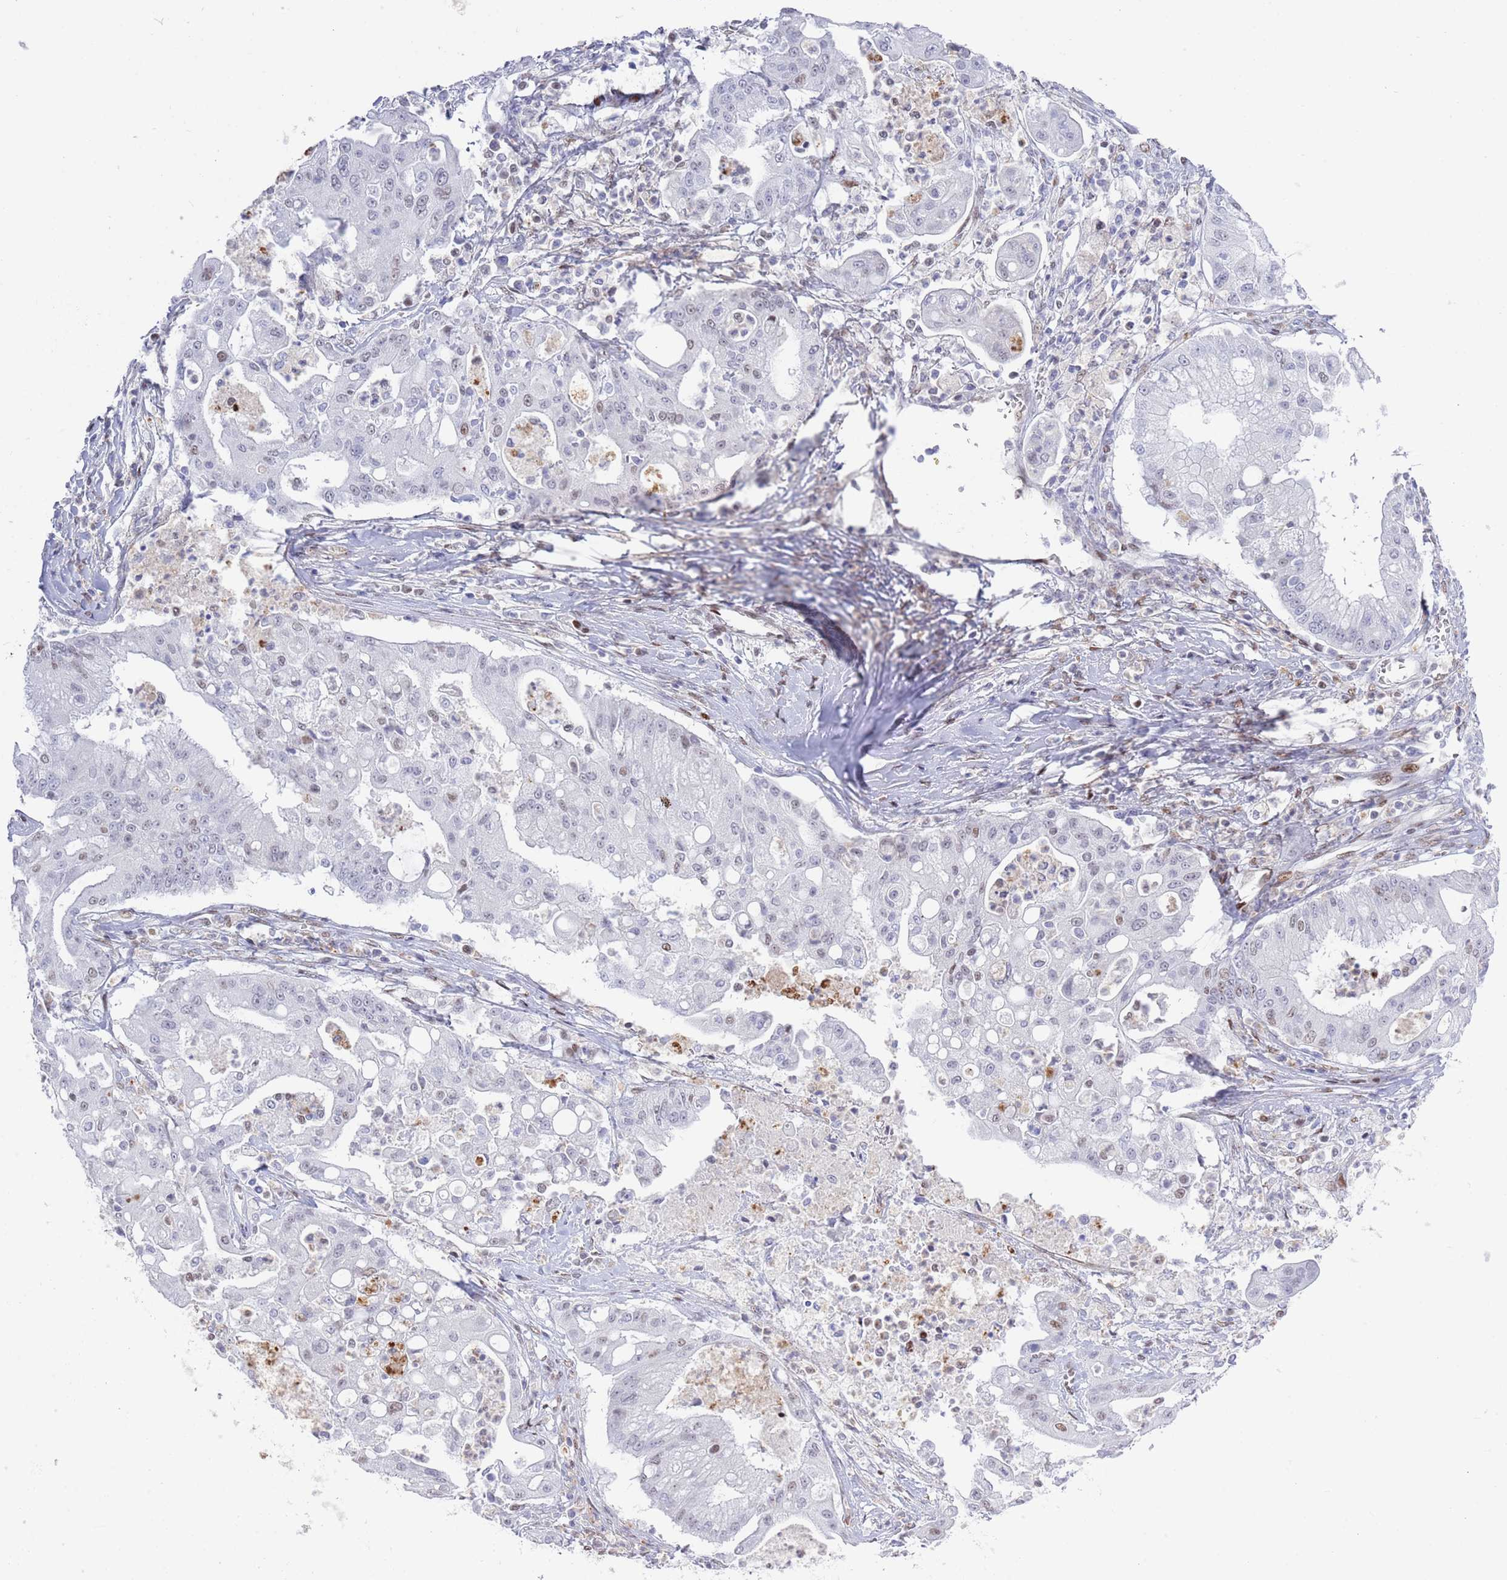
{"staining": {"intensity": "moderate", "quantity": "25%-75%", "location": "nuclear"}, "tissue": "ovarian cancer", "cell_type": "Tumor cells", "image_type": "cancer", "snomed": [{"axis": "morphology", "description": "Cystadenocarcinoma, mucinous, NOS"}, {"axis": "topography", "description": "Ovary"}], "caption": "Ovarian cancer stained with immunohistochemistry (IHC) shows moderate nuclear positivity in about 25%-75% of tumor cells.", "gene": "ZNF382", "patient": {"sex": "female", "age": 70}}